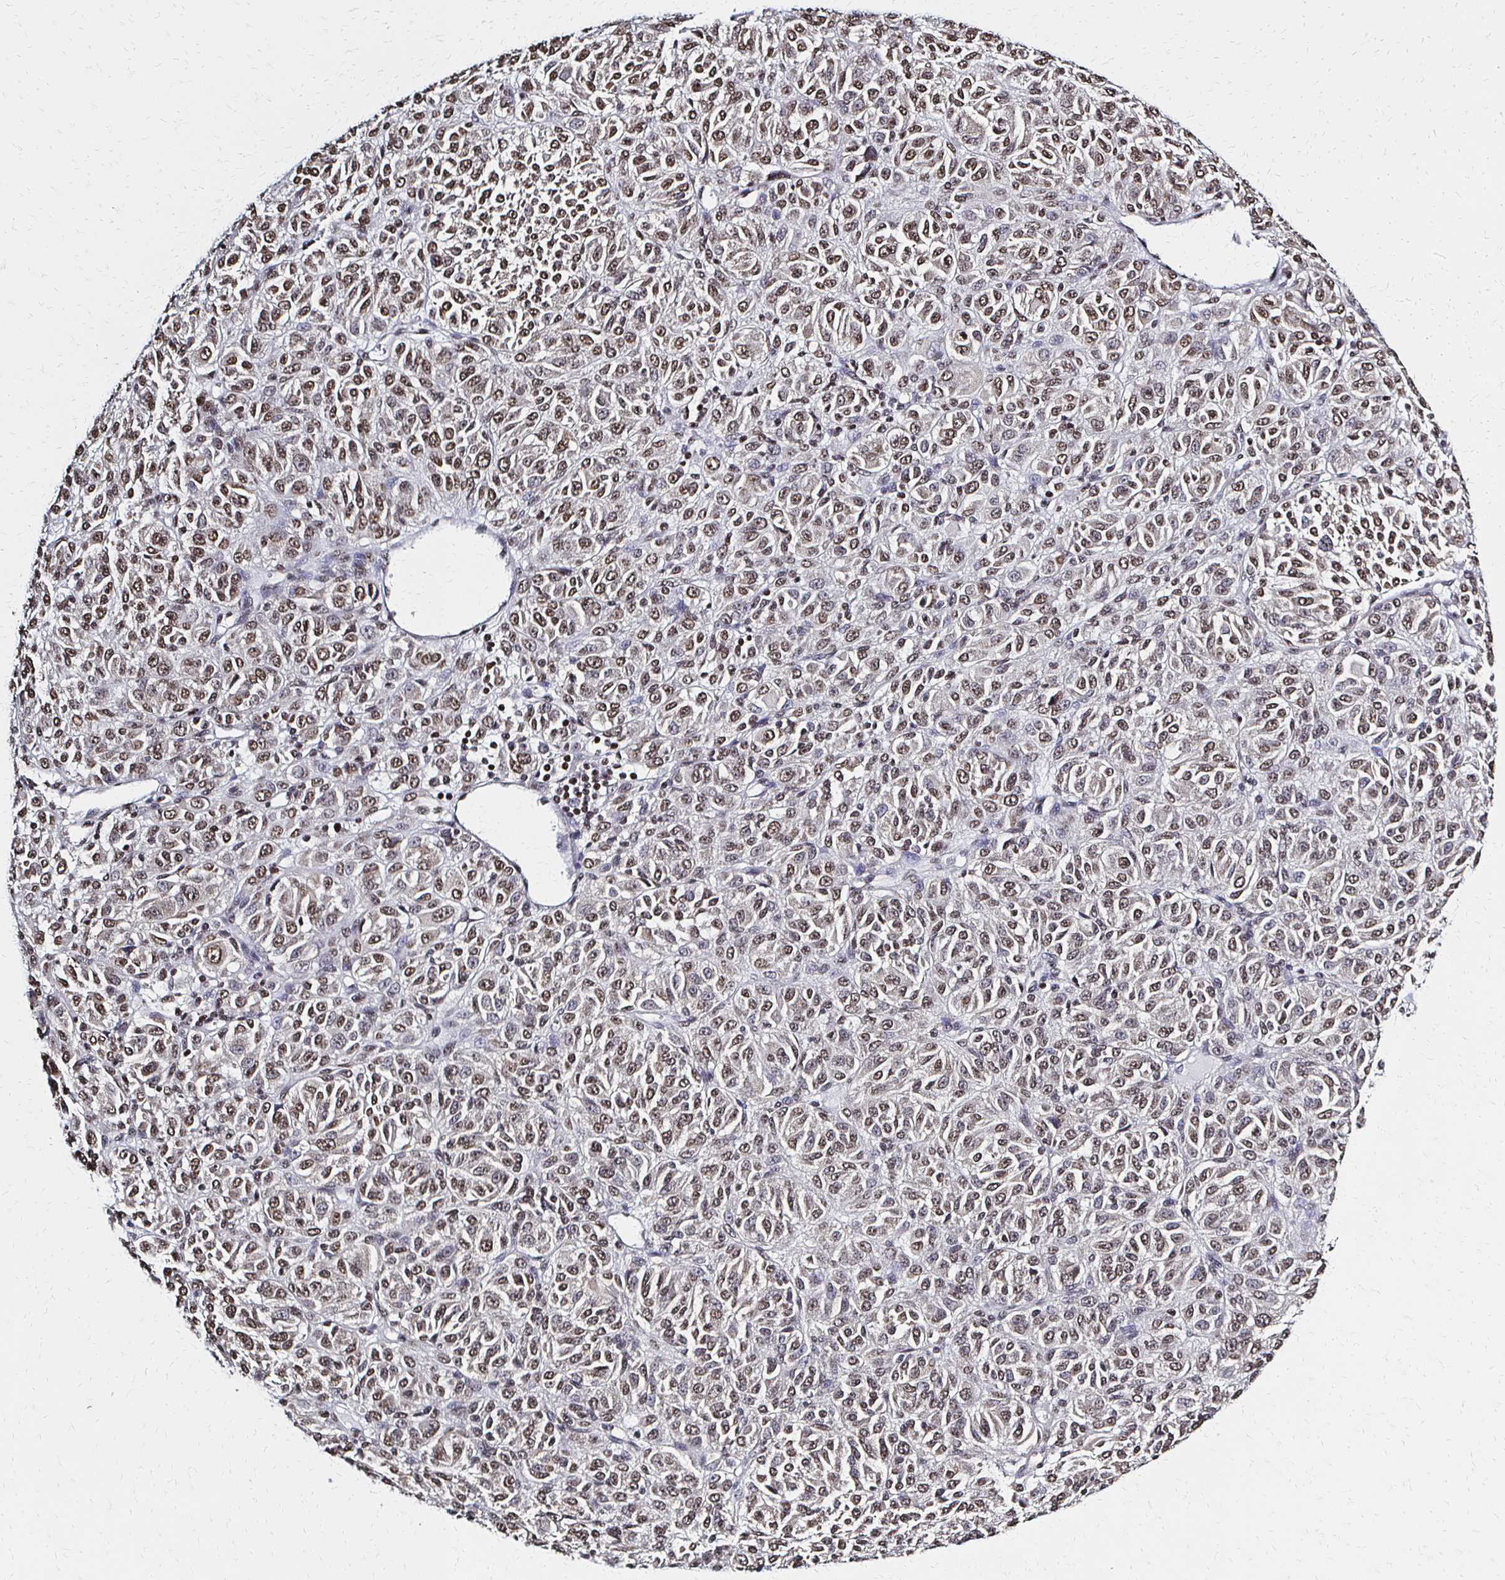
{"staining": {"intensity": "weak", "quantity": ">75%", "location": "nuclear"}, "tissue": "melanoma", "cell_type": "Tumor cells", "image_type": "cancer", "snomed": [{"axis": "morphology", "description": "Malignant melanoma, Metastatic site"}, {"axis": "topography", "description": "Brain"}], "caption": "High-power microscopy captured an IHC photomicrograph of malignant melanoma (metastatic site), revealing weak nuclear staining in approximately >75% of tumor cells. Using DAB (3,3'-diaminobenzidine) (brown) and hematoxylin (blue) stains, captured at high magnification using brightfield microscopy.", "gene": "HOXA9", "patient": {"sex": "female", "age": 56}}